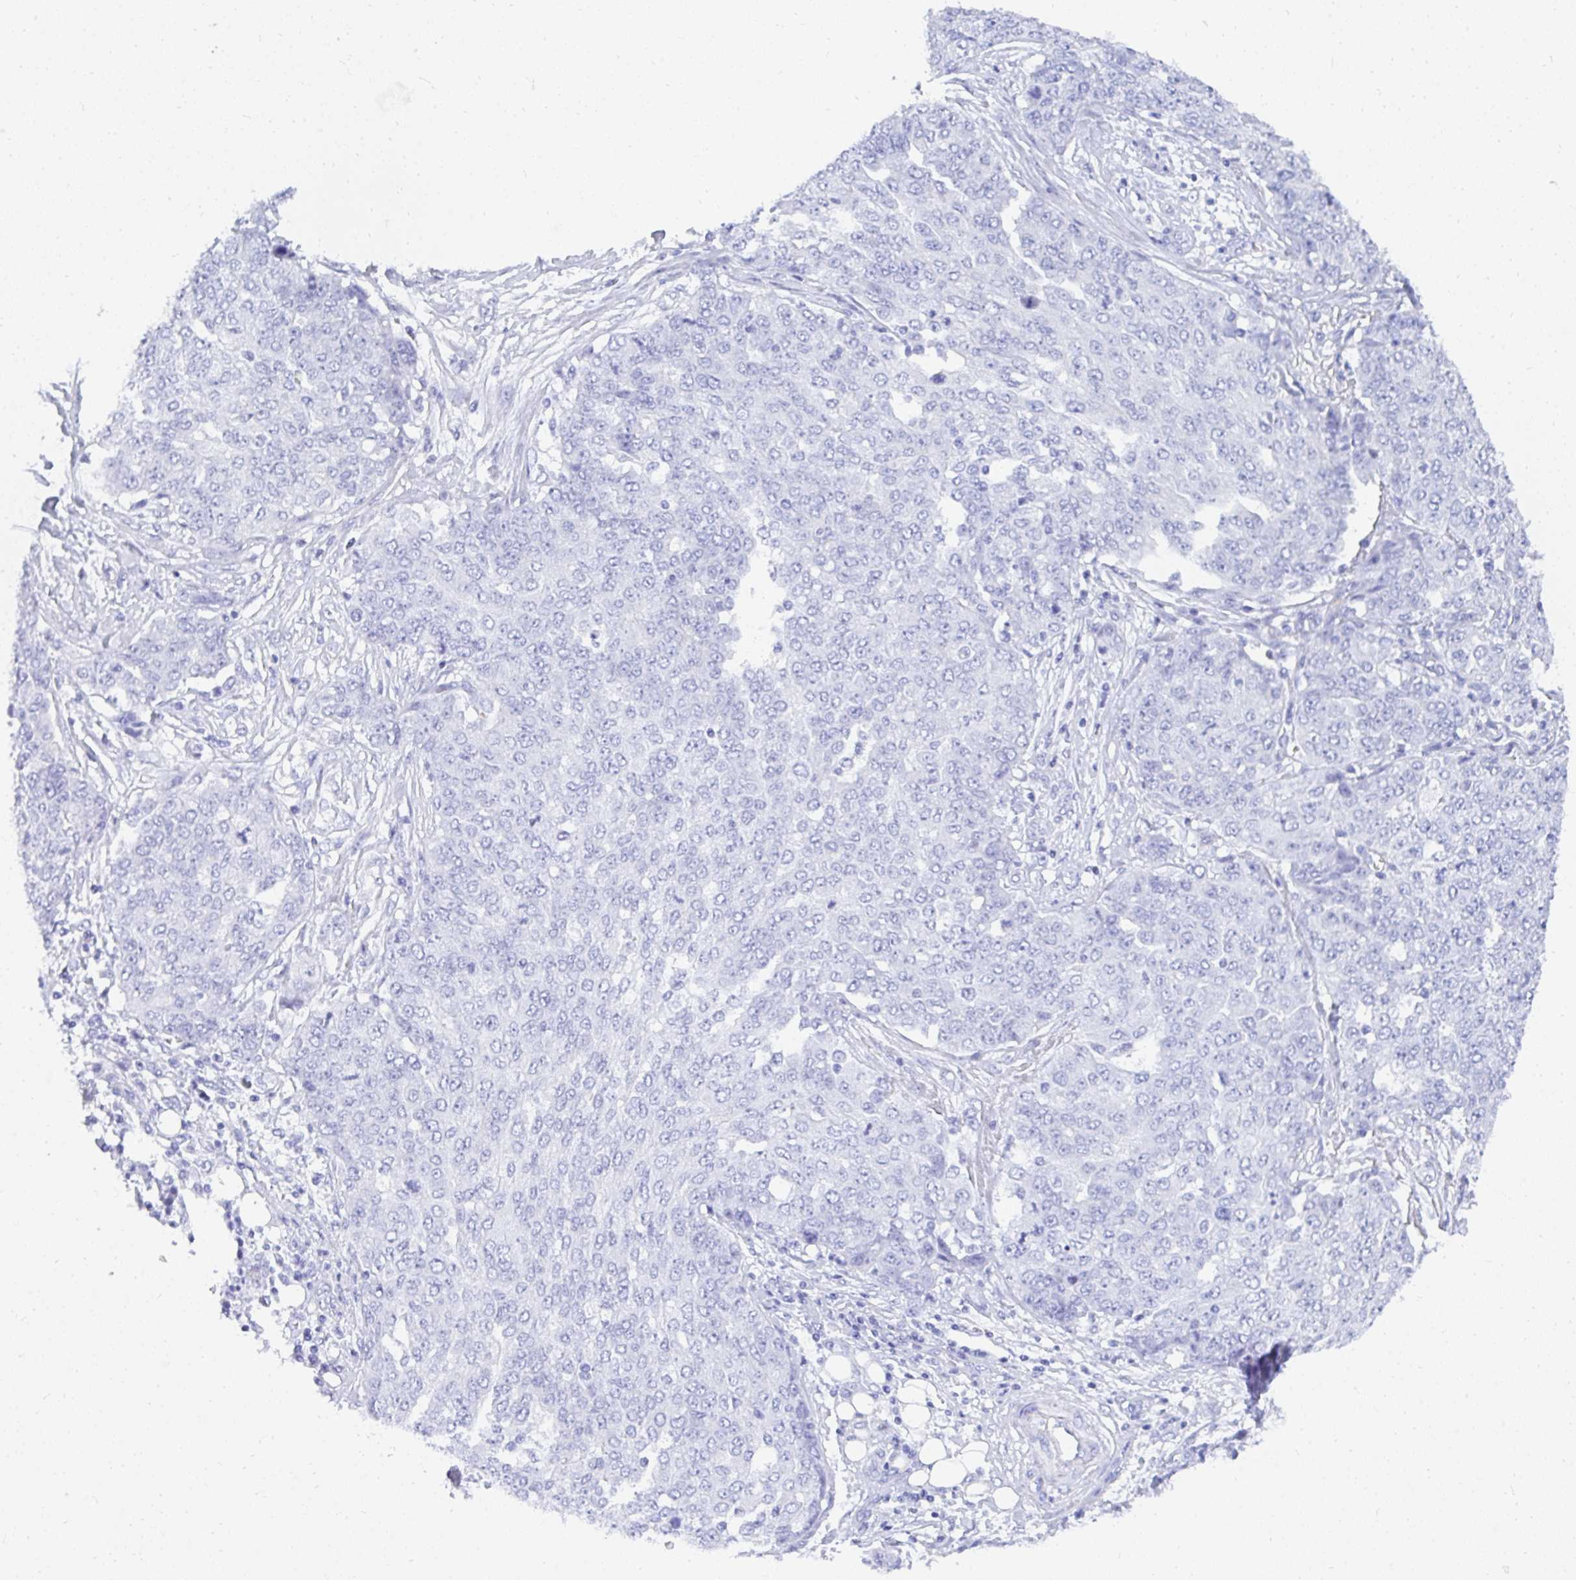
{"staining": {"intensity": "negative", "quantity": "none", "location": "none"}, "tissue": "ovarian cancer", "cell_type": "Tumor cells", "image_type": "cancer", "snomed": [{"axis": "morphology", "description": "Cystadenocarcinoma, serous, NOS"}, {"axis": "topography", "description": "Soft tissue"}, {"axis": "topography", "description": "Ovary"}], "caption": "This is an immunohistochemistry image of ovarian cancer. There is no expression in tumor cells.", "gene": "MROH2B", "patient": {"sex": "female", "age": 57}}